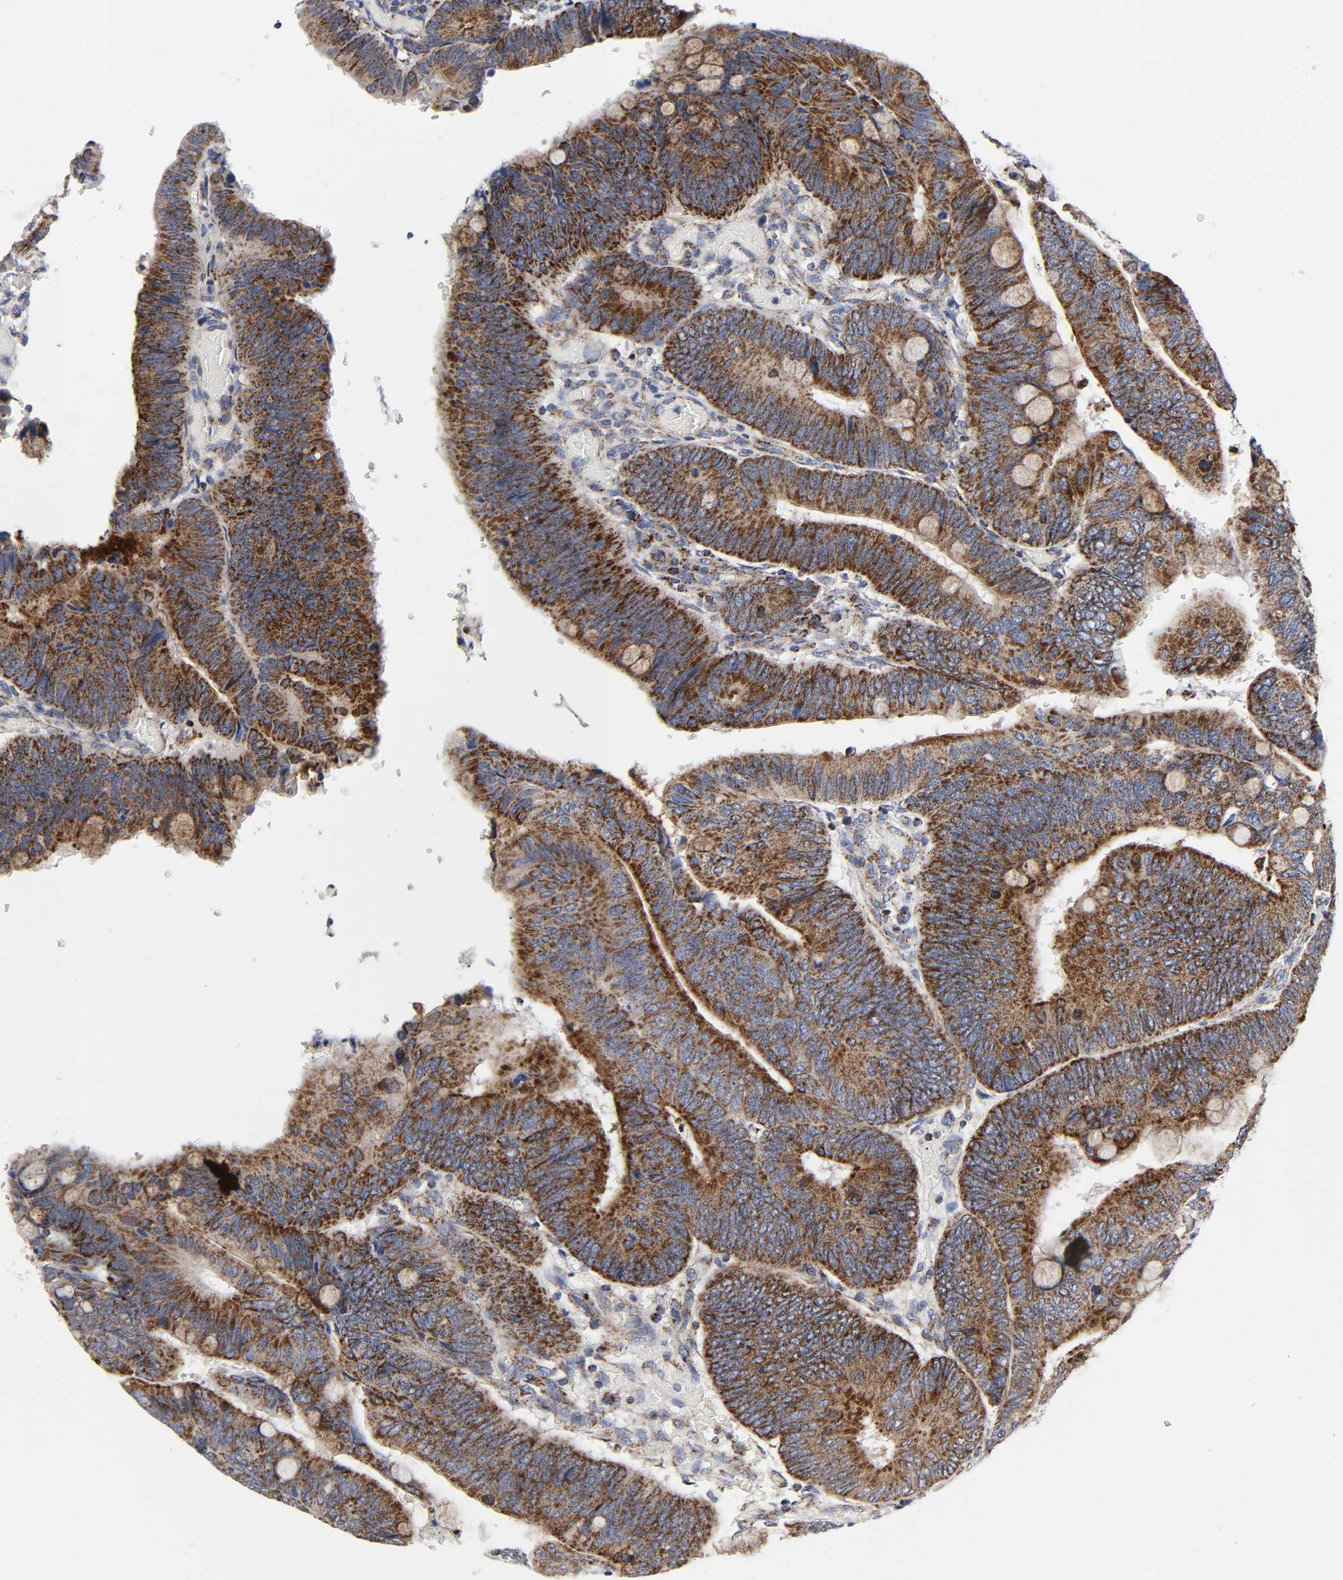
{"staining": {"intensity": "moderate", "quantity": ">75%", "location": "cytoplasmic/membranous"}, "tissue": "colorectal cancer", "cell_type": "Tumor cells", "image_type": "cancer", "snomed": [{"axis": "morphology", "description": "Normal tissue, NOS"}, {"axis": "morphology", "description": "Adenocarcinoma, NOS"}, {"axis": "topography", "description": "Rectum"}], "caption": "Adenocarcinoma (colorectal) stained with a brown dye reveals moderate cytoplasmic/membranous positive positivity in approximately >75% of tumor cells.", "gene": "AOPEP", "patient": {"sex": "male", "age": 92}}